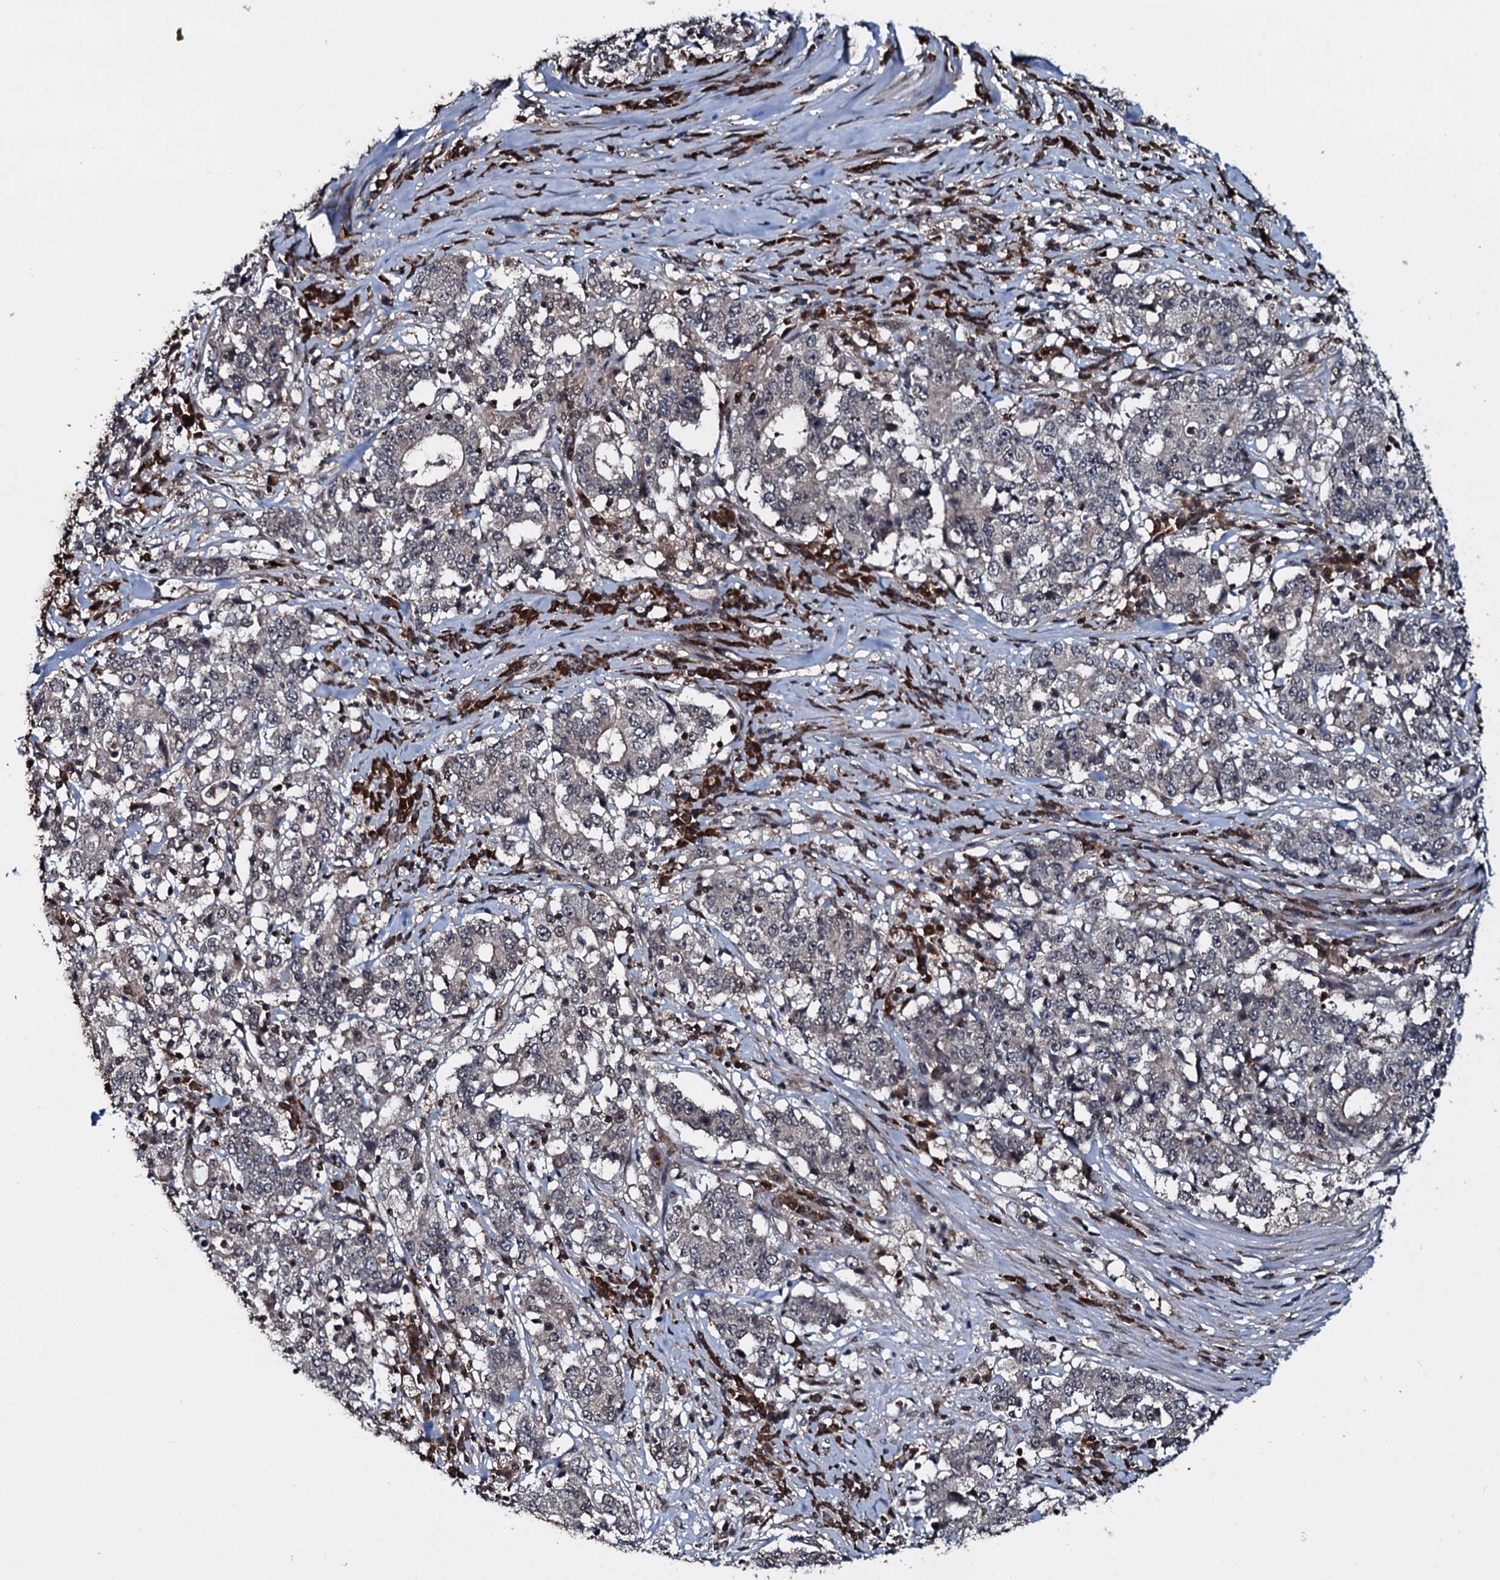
{"staining": {"intensity": "negative", "quantity": "none", "location": "none"}, "tissue": "stomach cancer", "cell_type": "Tumor cells", "image_type": "cancer", "snomed": [{"axis": "morphology", "description": "Adenocarcinoma, NOS"}, {"axis": "topography", "description": "Stomach"}], "caption": "High power microscopy histopathology image of an IHC histopathology image of stomach adenocarcinoma, revealing no significant expression in tumor cells.", "gene": "HDDC3", "patient": {"sex": "male", "age": 59}}